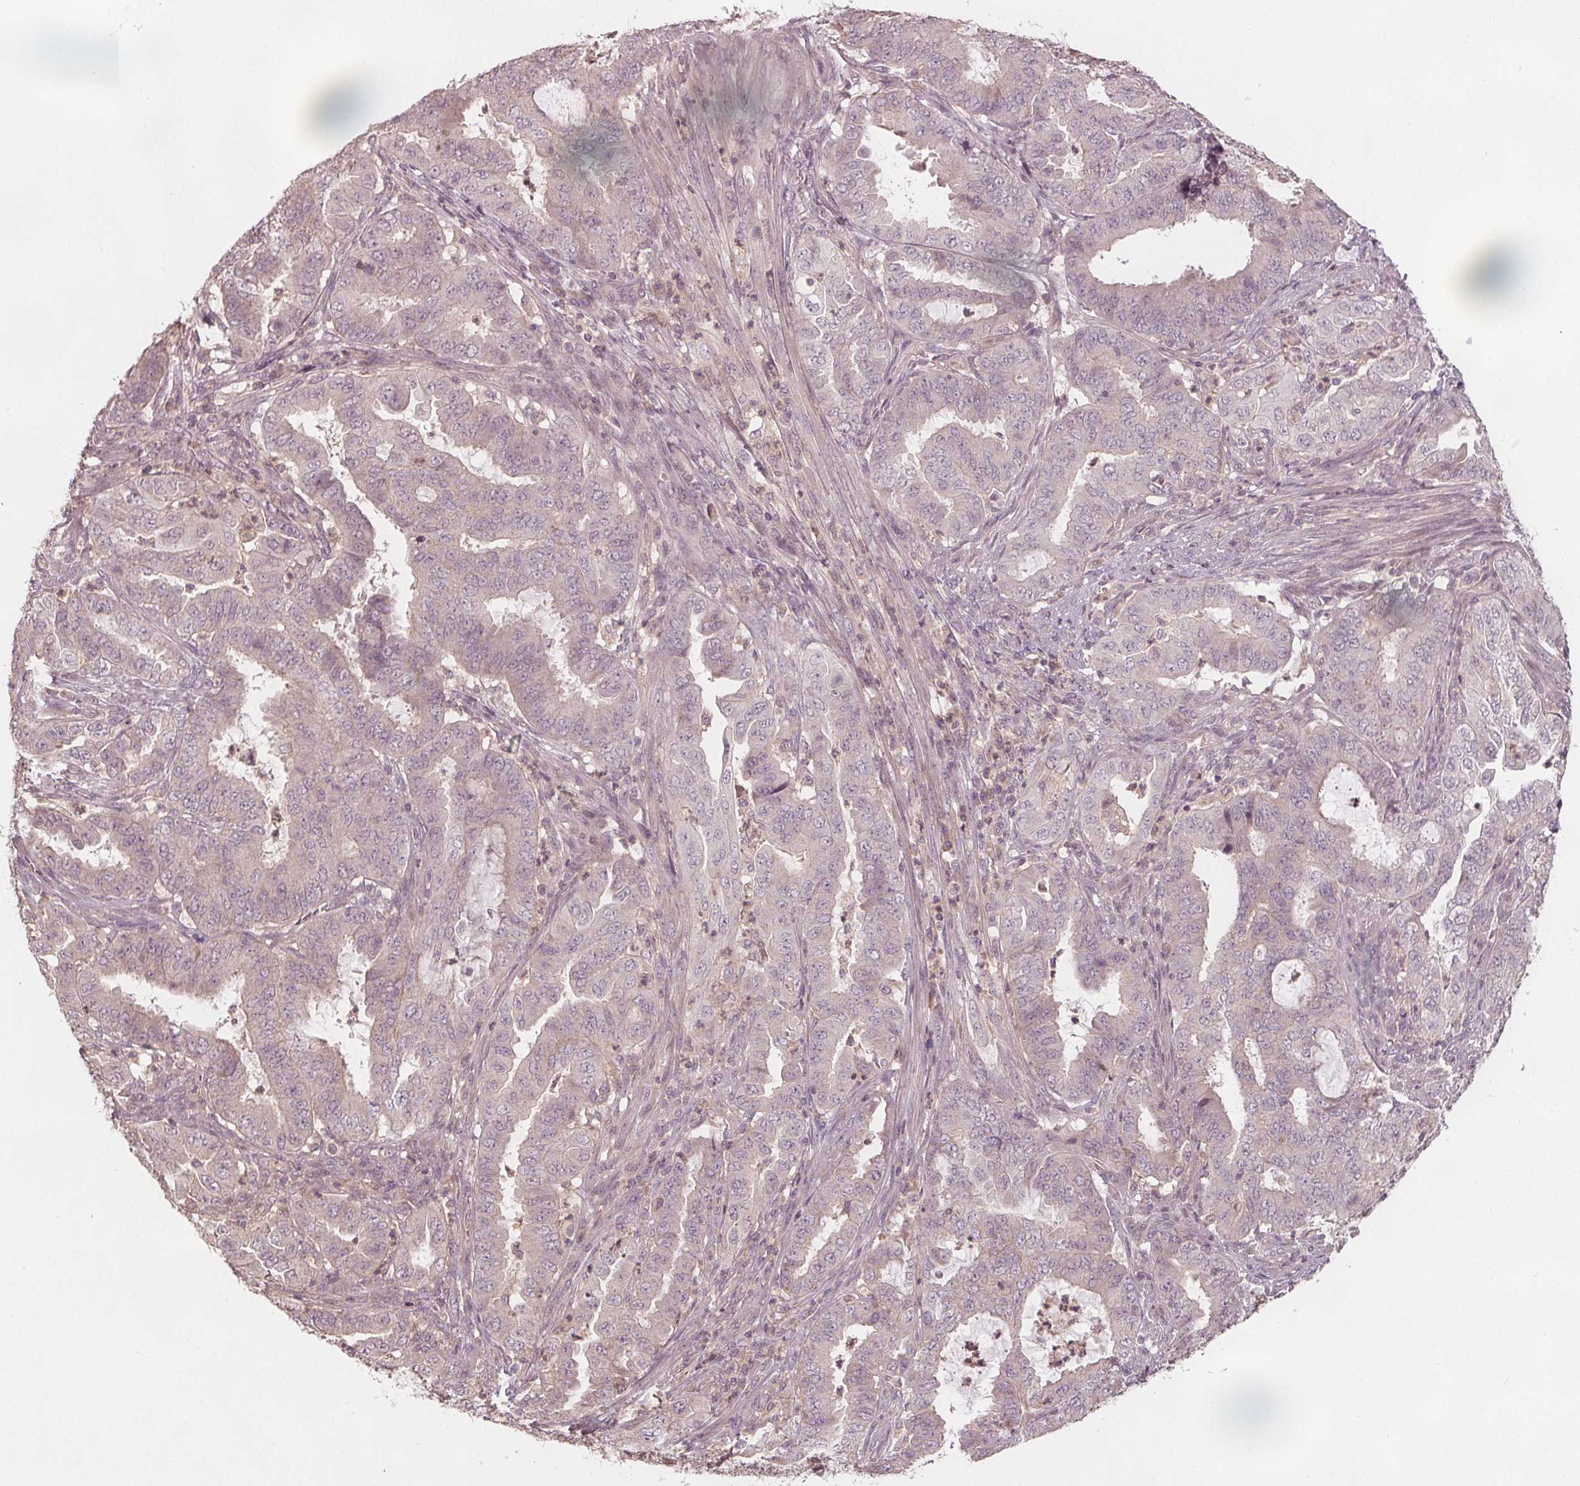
{"staining": {"intensity": "negative", "quantity": "none", "location": "none"}, "tissue": "endometrial cancer", "cell_type": "Tumor cells", "image_type": "cancer", "snomed": [{"axis": "morphology", "description": "Adenocarcinoma, NOS"}, {"axis": "topography", "description": "Endometrium"}], "caption": "This is an immunohistochemistry micrograph of human endometrial cancer. There is no expression in tumor cells.", "gene": "GNB2", "patient": {"sex": "female", "age": 51}}